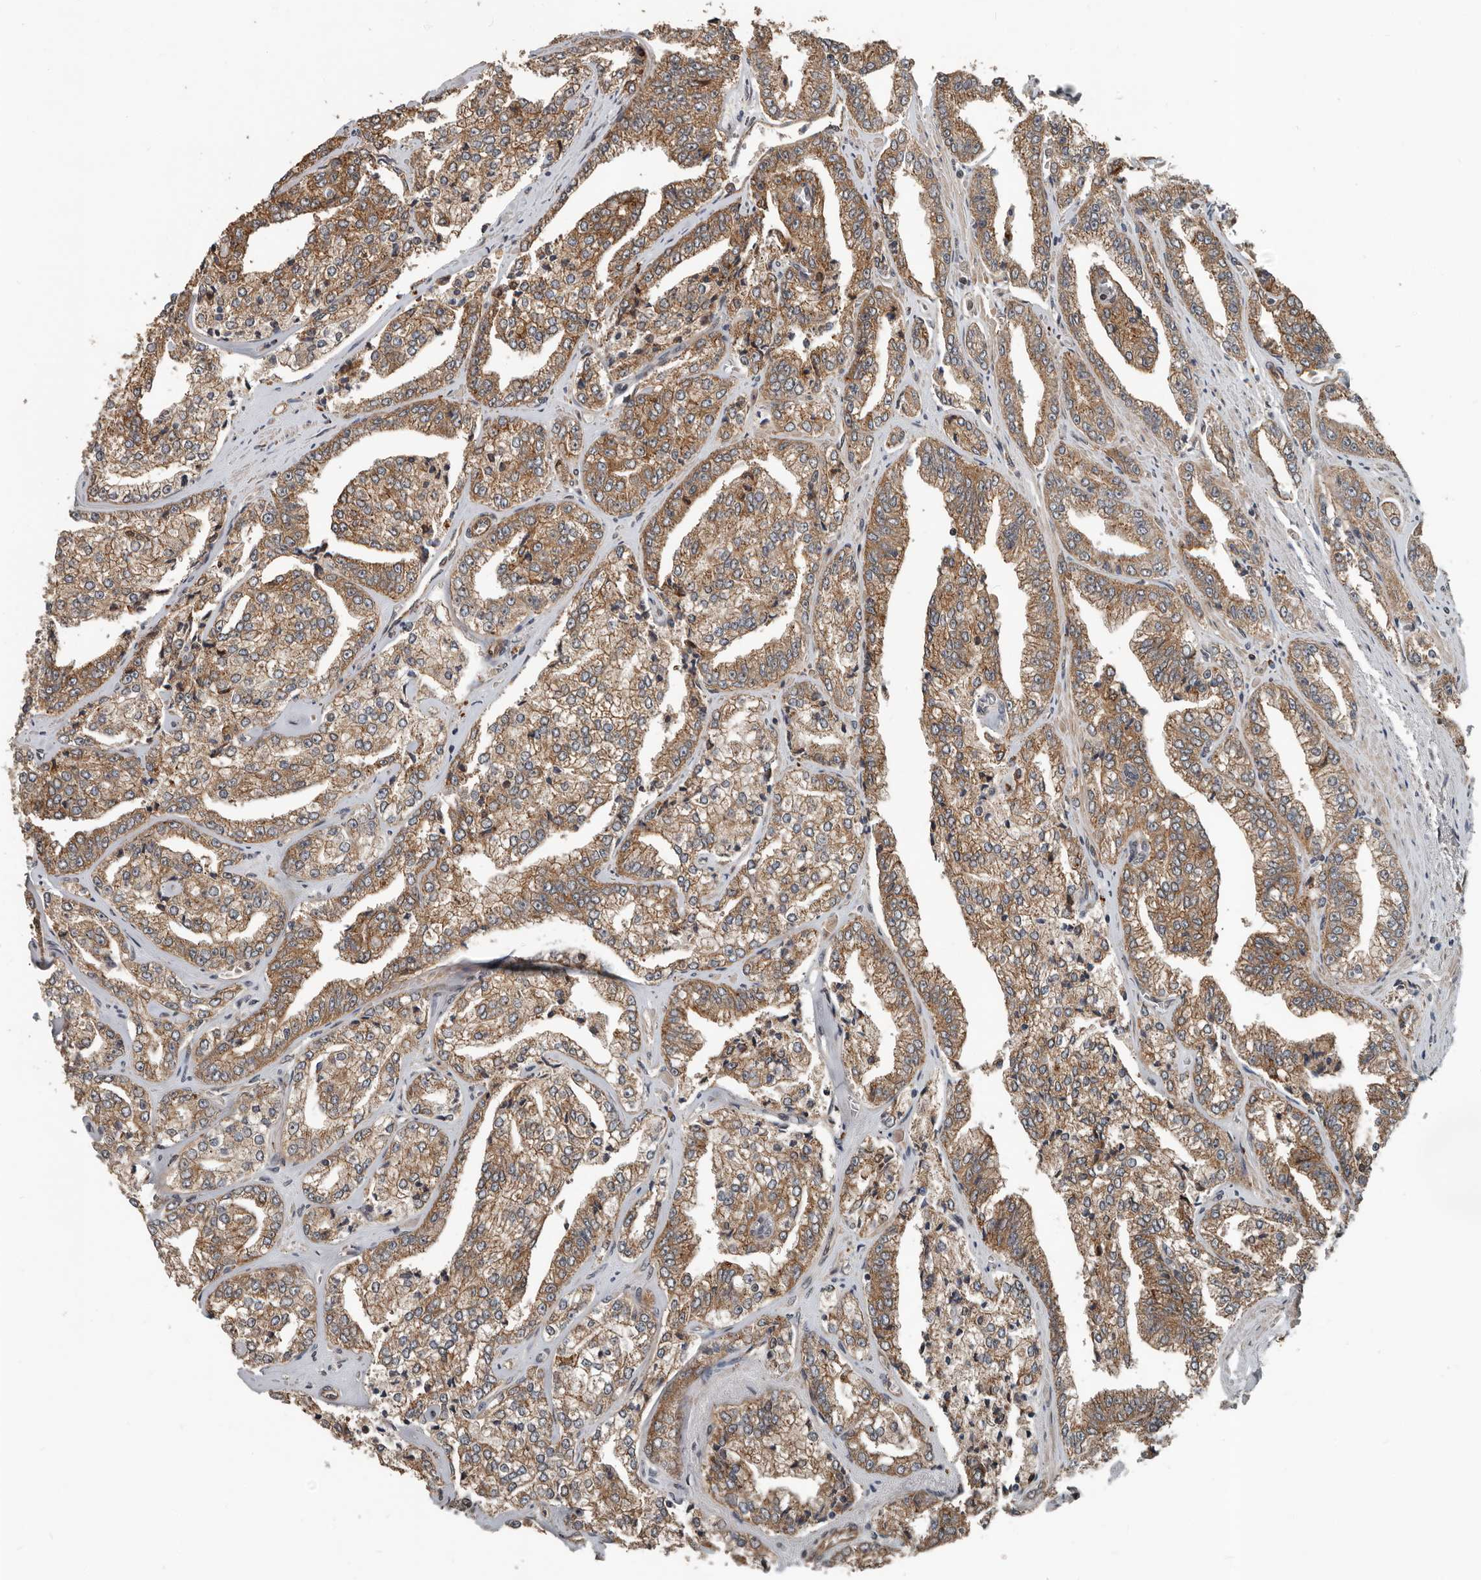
{"staining": {"intensity": "moderate", "quantity": ">75%", "location": "cytoplasmic/membranous"}, "tissue": "prostate cancer", "cell_type": "Tumor cells", "image_type": "cancer", "snomed": [{"axis": "morphology", "description": "Adenocarcinoma, High grade"}, {"axis": "topography", "description": "Prostate"}], "caption": "Protein expression analysis of prostate cancer demonstrates moderate cytoplasmic/membranous expression in approximately >75% of tumor cells.", "gene": "YOD1", "patient": {"sex": "male", "age": 71}}